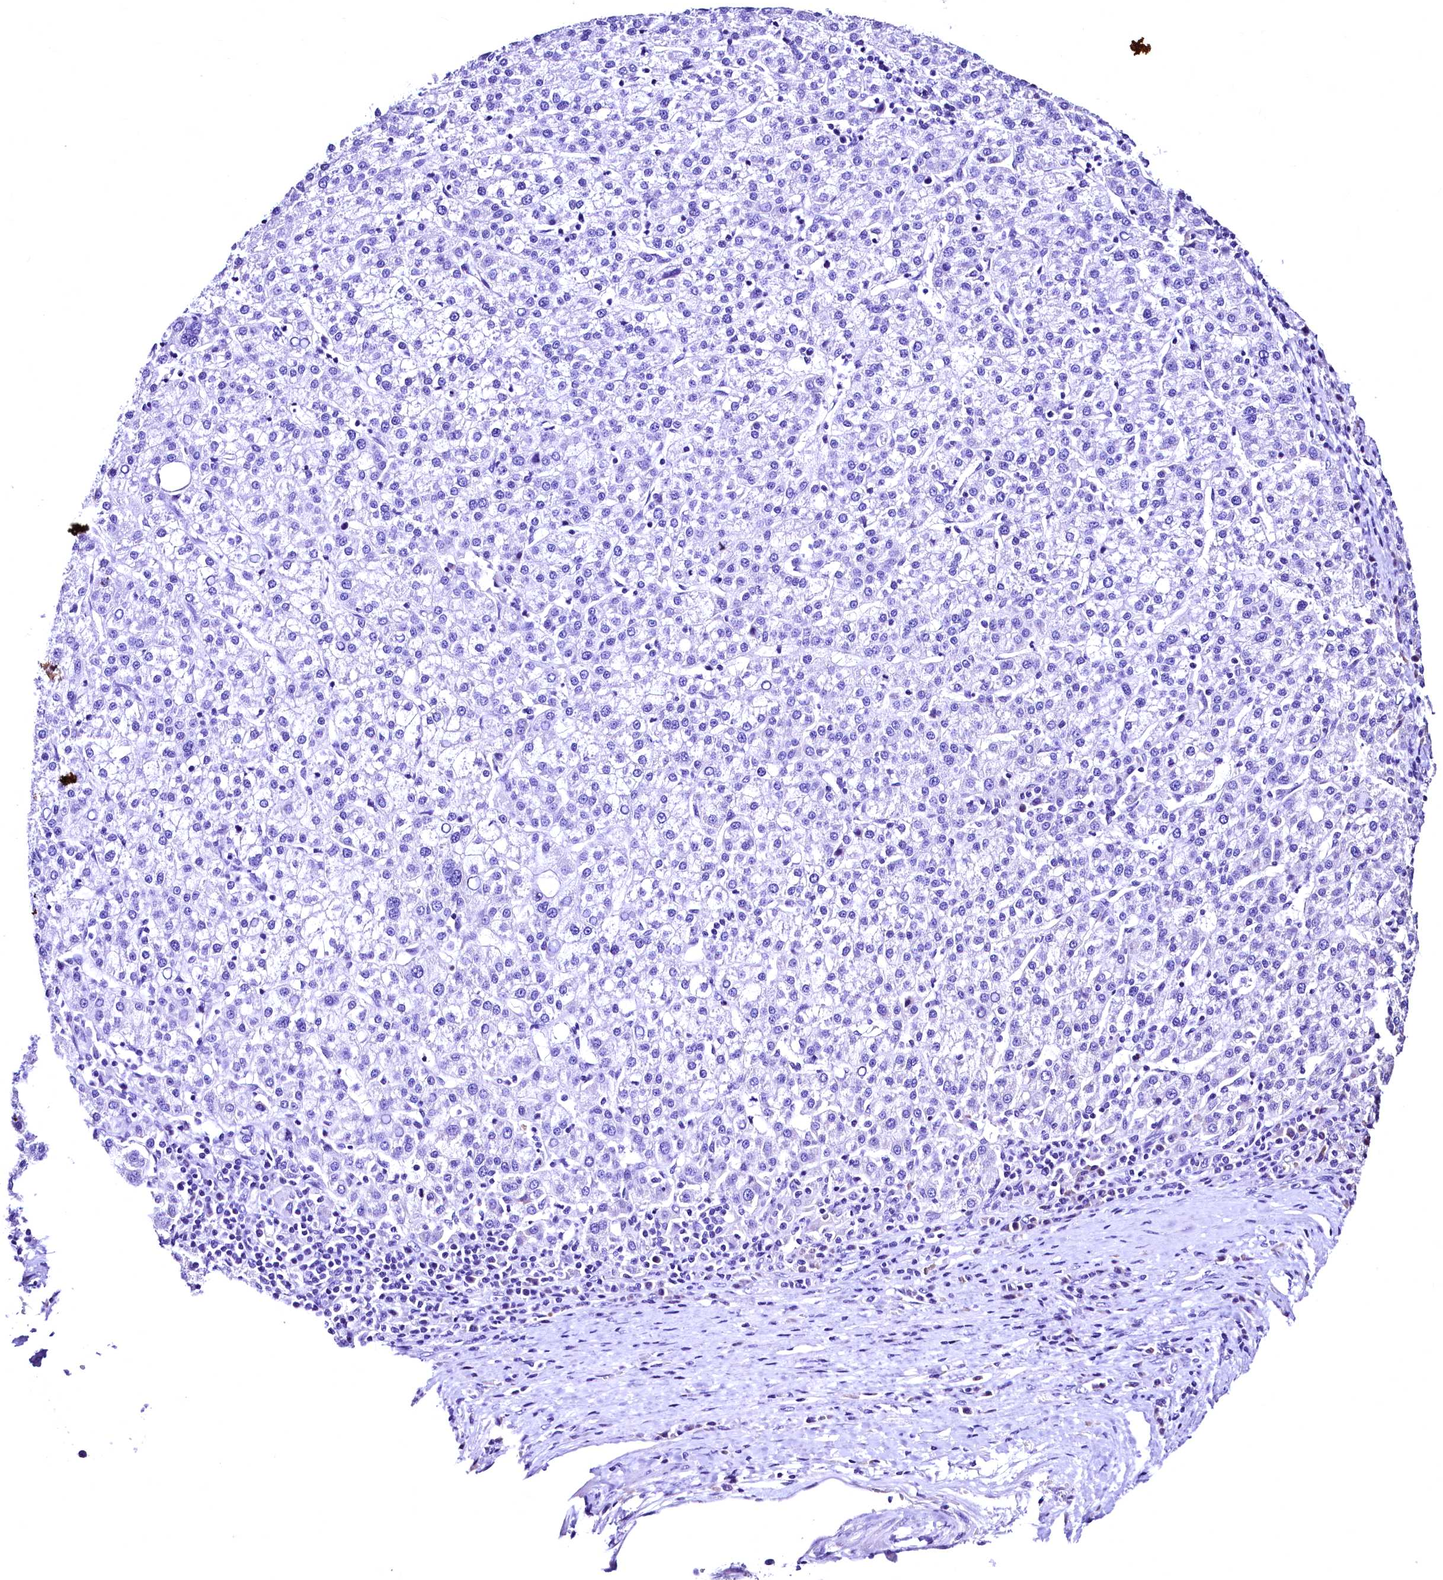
{"staining": {"intensity": "negative", "quantity": "none", "location": "none"}, "tissue": "liver cancer", "cell_type": "Tumor cells", "image_type": "cancer", "snomed": [{"axis": "morphology", "description": "Carcinoma, Hepatocellular, NOS"}, {"axis": "topography", "description": "Liver"}], "caption": "Immunohistochemistry (IHC) micrograph of liver cancer (hepatocellular carcinoma) stained for a protein (brown), which shows no expression in tumor cells.", "gene": "LRSAM1", "patient": {"sex": "female", "age": 58}}